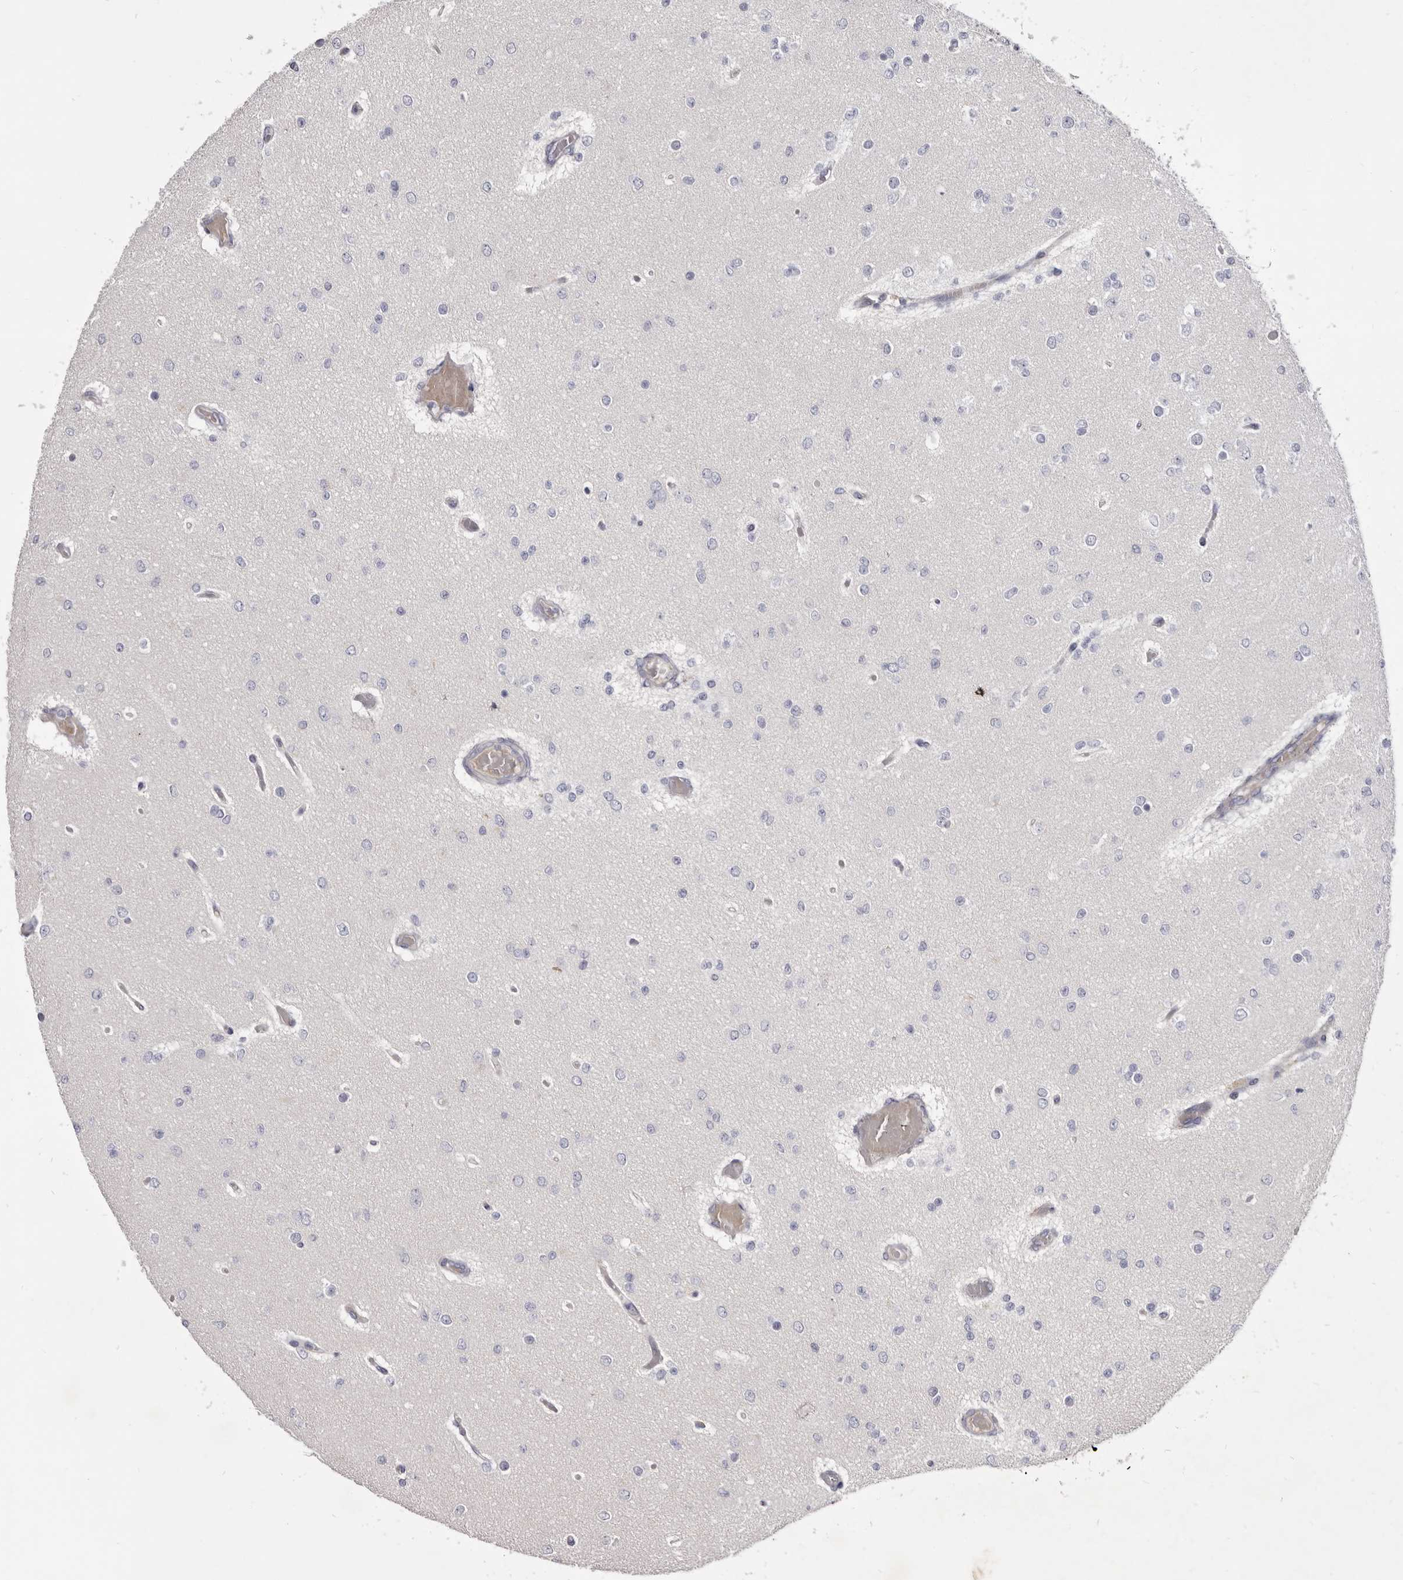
{"staining": {"intensity": "negative", "quantity": "none", "location": "none"}, "tissue": "glioma", "cell_type": "Tumor cells", "image_type": "cancer", "snomed": [{"axis": "morphology", "description": "Glioma, malignant, Low grade"}, {"axis": "topography", "description": "Brain"}], "caption": "DAB (3,3'-diaminobenzidine) immunohistochemical staining of human glioma reveals no significant staining in tumor cells.", "gene": "FAS", "patient": {"sex": "female", "age": 22}}